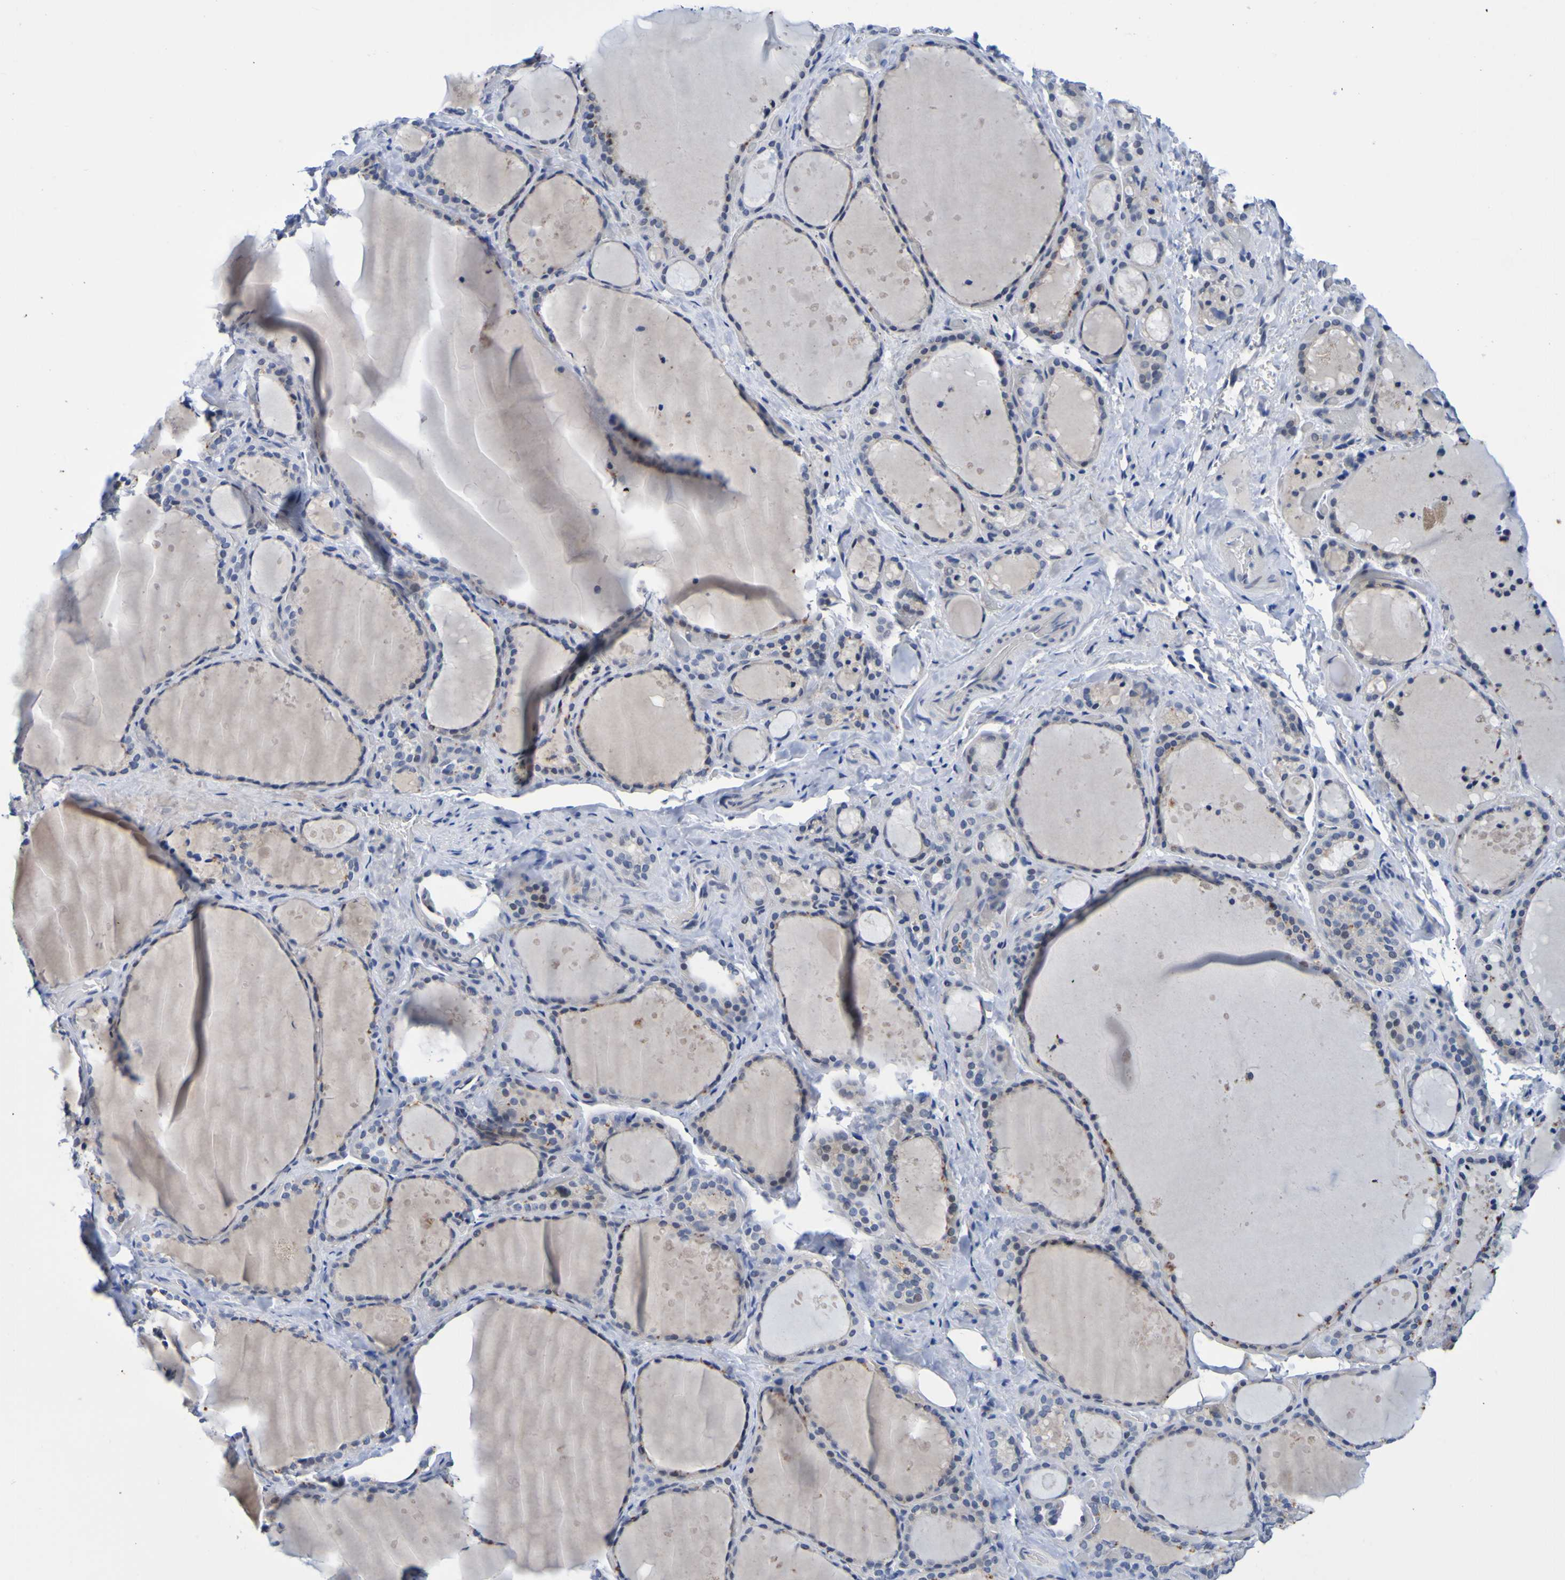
{"staining": {"intensity": "negative", "quantity": "none", "location": "none"}, "tissue": "thyroid gland", "cell_type": "Glandular cells", "image_type": "normal", "snomed": [{"axis": "morphology", "description": "Normal tissue, NOS"}, {"axis": "topography", "description": "Thyroid gland"}], "caption": "Normal thyroid gland was stained to show a protein in brown. There is no significant positivity in glandular cells.", "gene": "VMA21", "patient": {"sex": "female", "age": 44}}